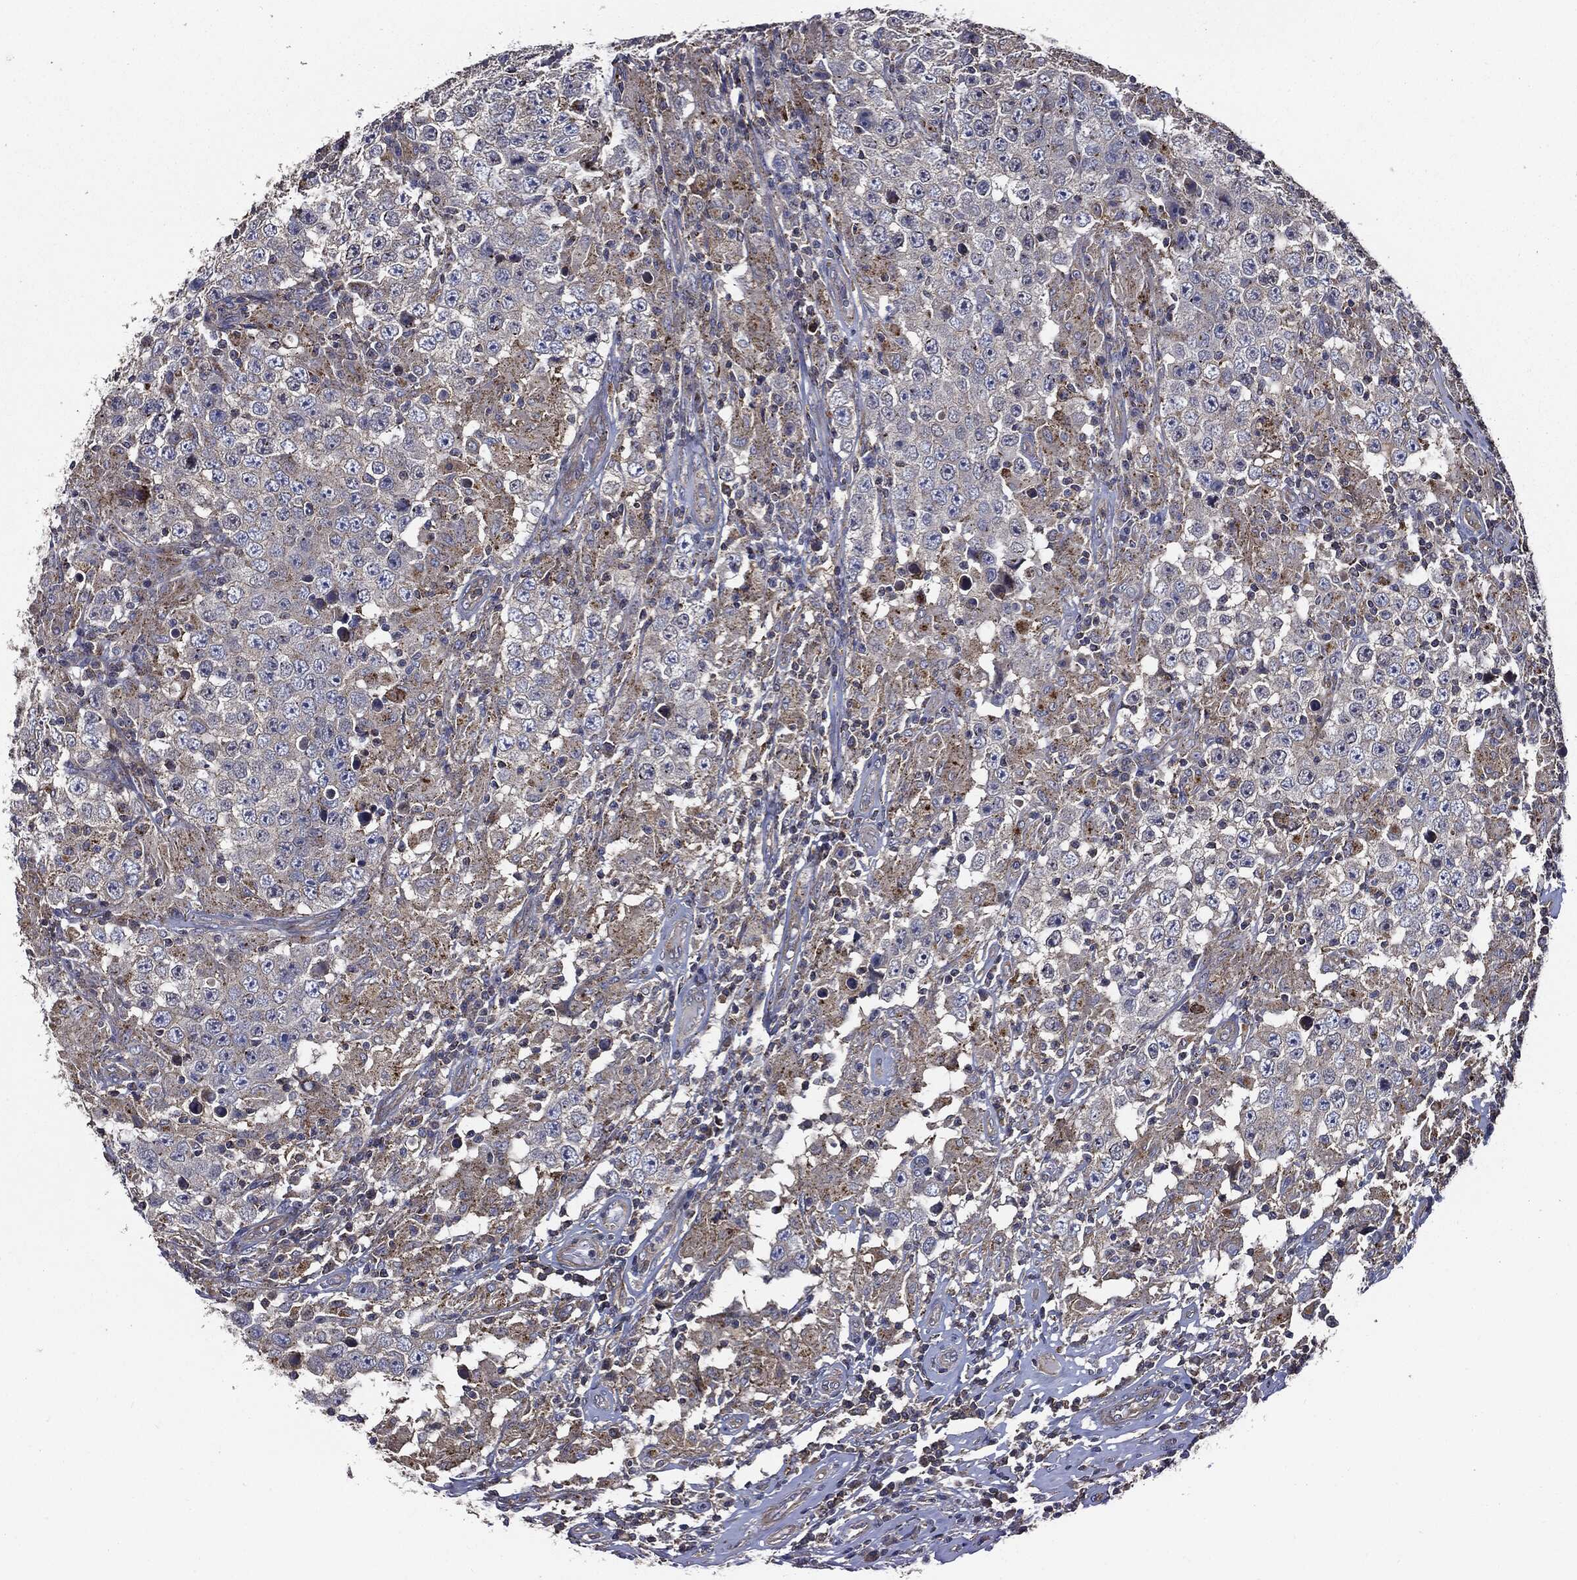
{"staining": {"intensity": "weak", "quantity": "<25%", "location": "cytoplasmic/membranous"}, "tissue": "testis cancer", "cell_type": "Tumor cells", "image_type": "cancer", "snomed": [{"axis": "morphology", "description": "Seminoma, NOS"}, {"axis": "morphology", "description": "Carcinoma, Embryonal, NOS"}, {"axis": "topography", "description": "Testis"}], "caption": "Tumor cells are negative for protein expression in human testis seminoma.", "gene": "PDCD6IP", "patient": {"sex": "male", "age": 41}}